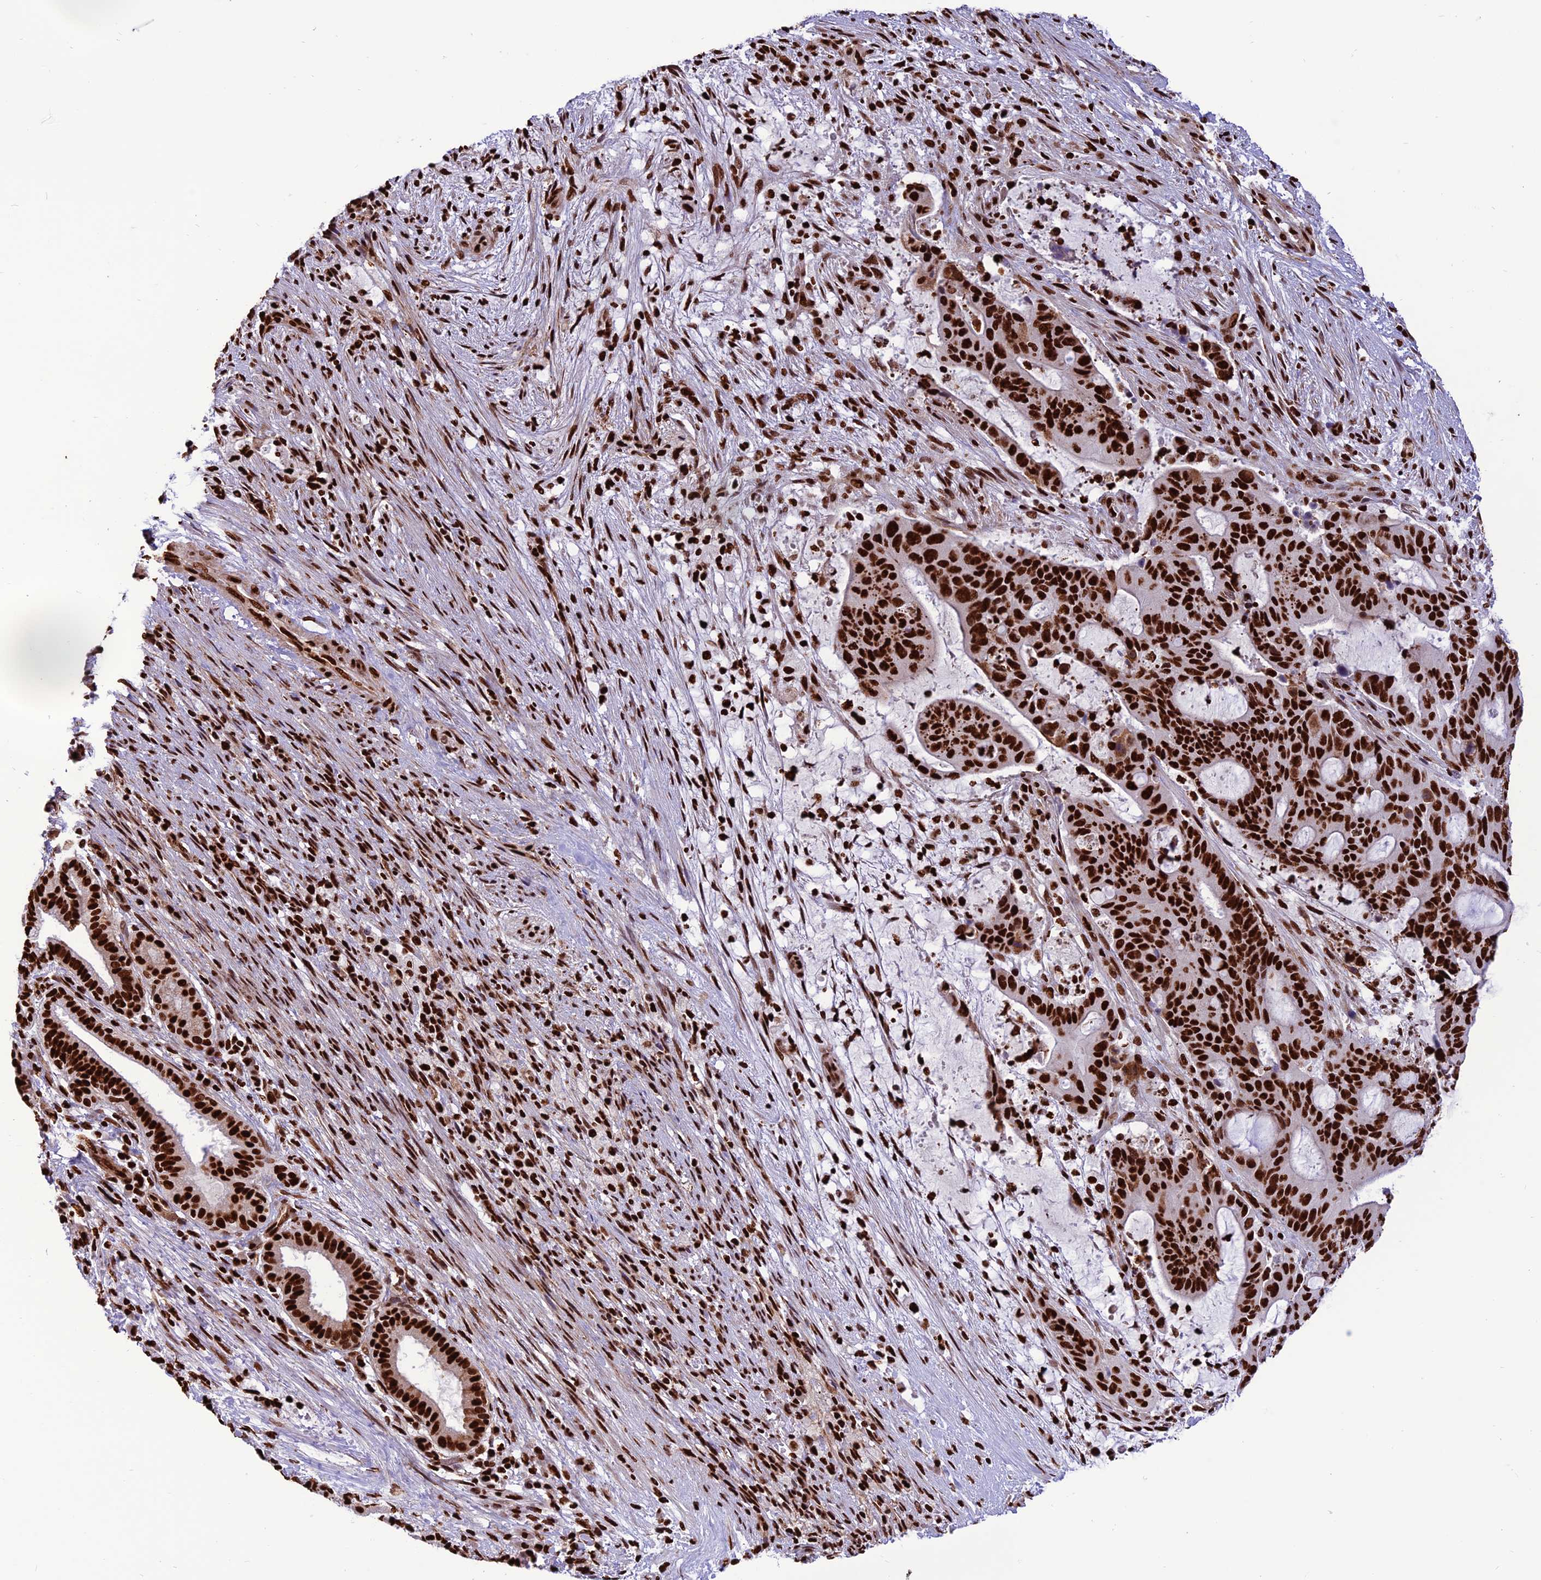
{"staining": {"intensity": "strong", "quantity": ">75%", "location": "nuclear"}, "tissue": "liver cancer", "cell_type": "Tumor cells", "image_type": "cancer", "snomed": [{"axis": "morphology", "description": "Normal tissue, NOS"}, {"axis": "morphology", "description": "Cholangiocarcinoma"}, {"axis": "topography", "description": "Liver"}, {"axis": "topography", "description": "Peripheral nerve tissue"}], "caption": "A histopathology image of human liver cancer (cholangiocarcinoma) stained for a protein exhibits strong nuclear brown staining in tumor cells. Nuclei are stained in blue.", "gene": "INO80E", "patient": {"sex": "female", "age": 73}}